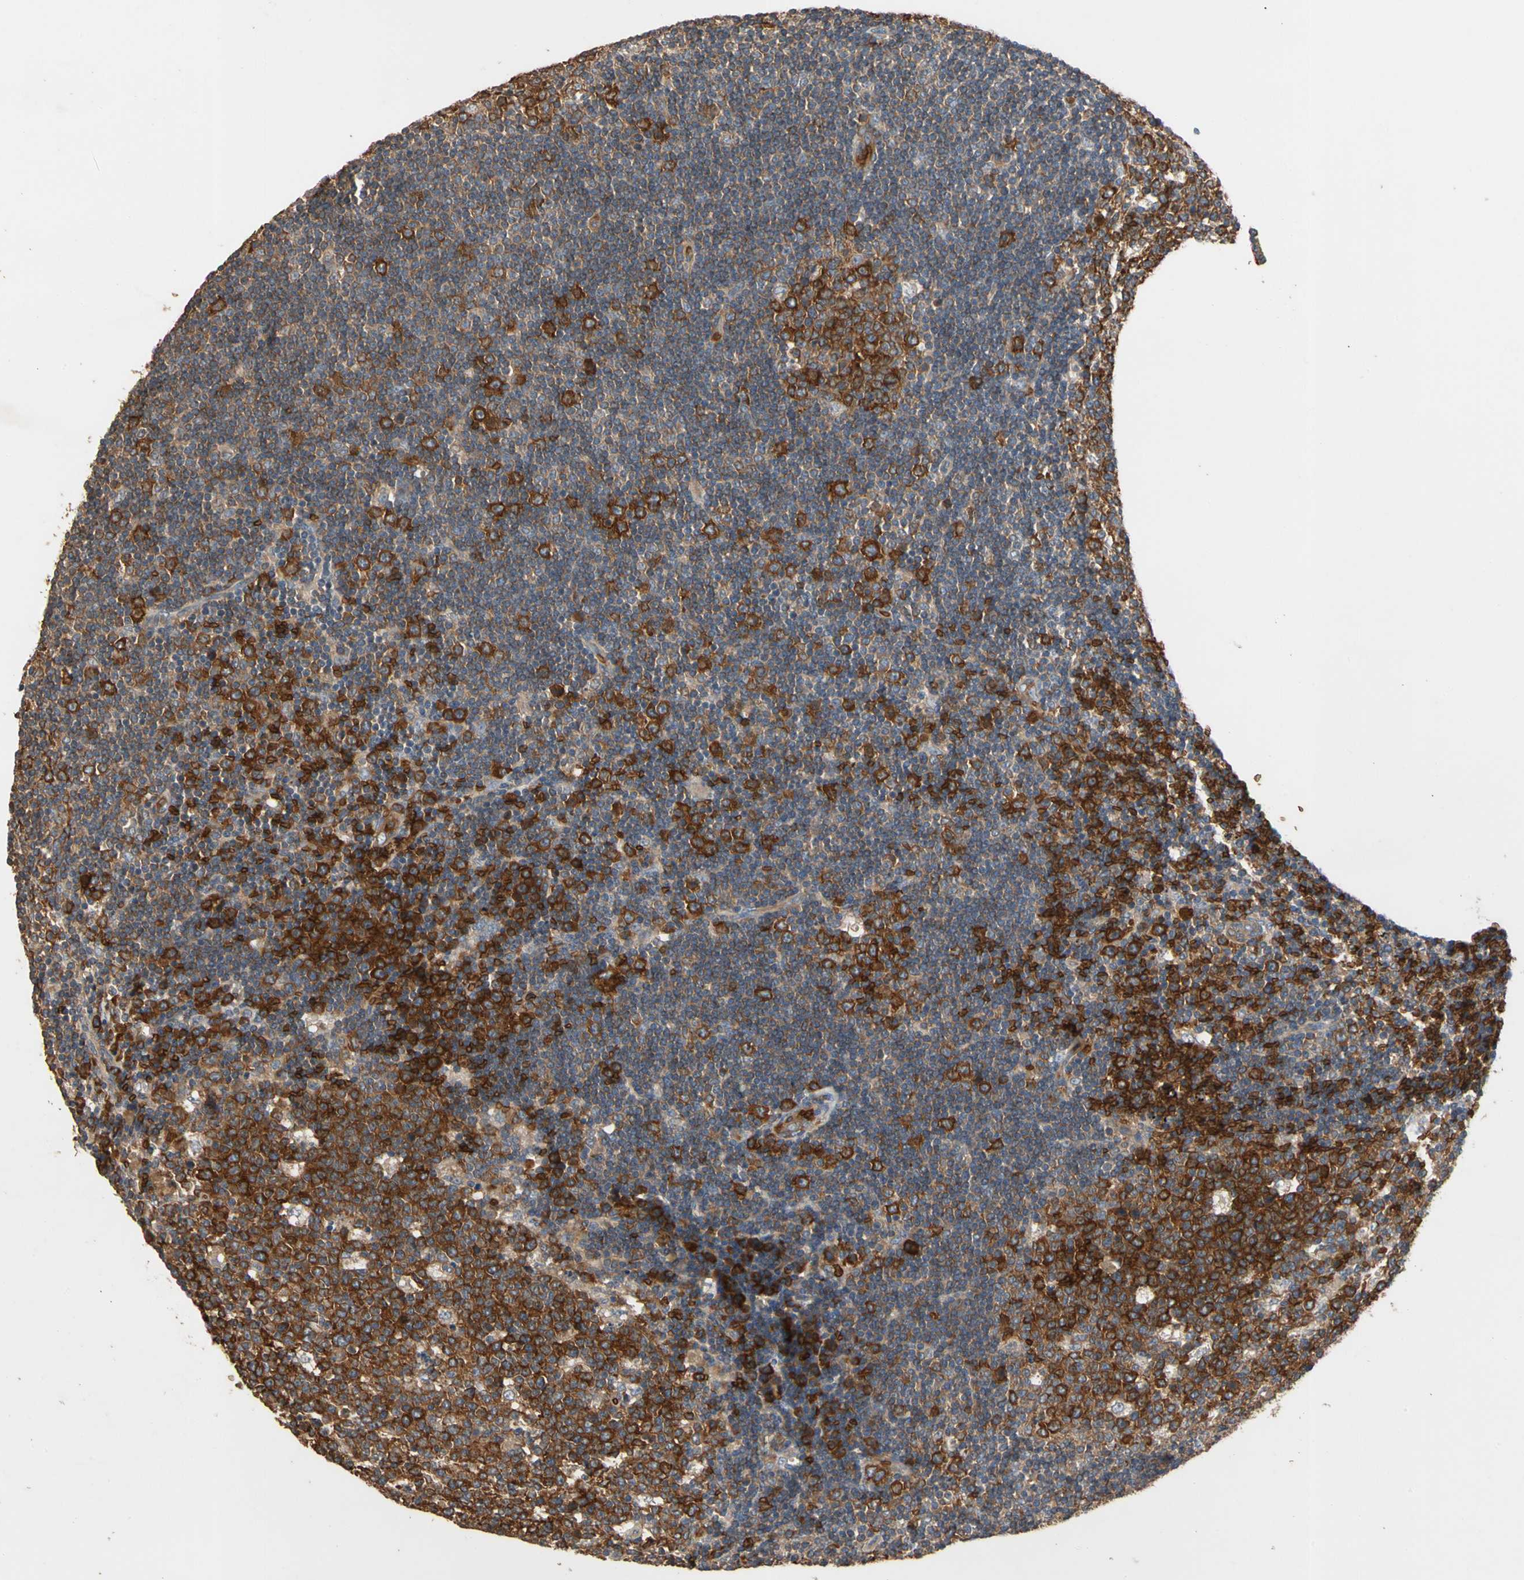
{"staining": {"intensity": "strong", "quantity": "25%-75%", "location": "cytoplasmic/membranous"}, "tissue": "lymph node", "cell_type": "Germinal center cells", "image_type": "normal", "snomed": [{"axis": "morphology", "description": "Normal tissue, NOS"}, {"axis": "topography", "description": "Lymph node"}, {"axis": "topography", "description": "Salivary gland"}], "caption": "The image displays staining of unremarkable lymph node, revealing strong cytoplasmic/membranous protein staining (brown color) within germinal center cells.", "gene": "RIOK2", "patient": {"sex": "male", "age": 8}}